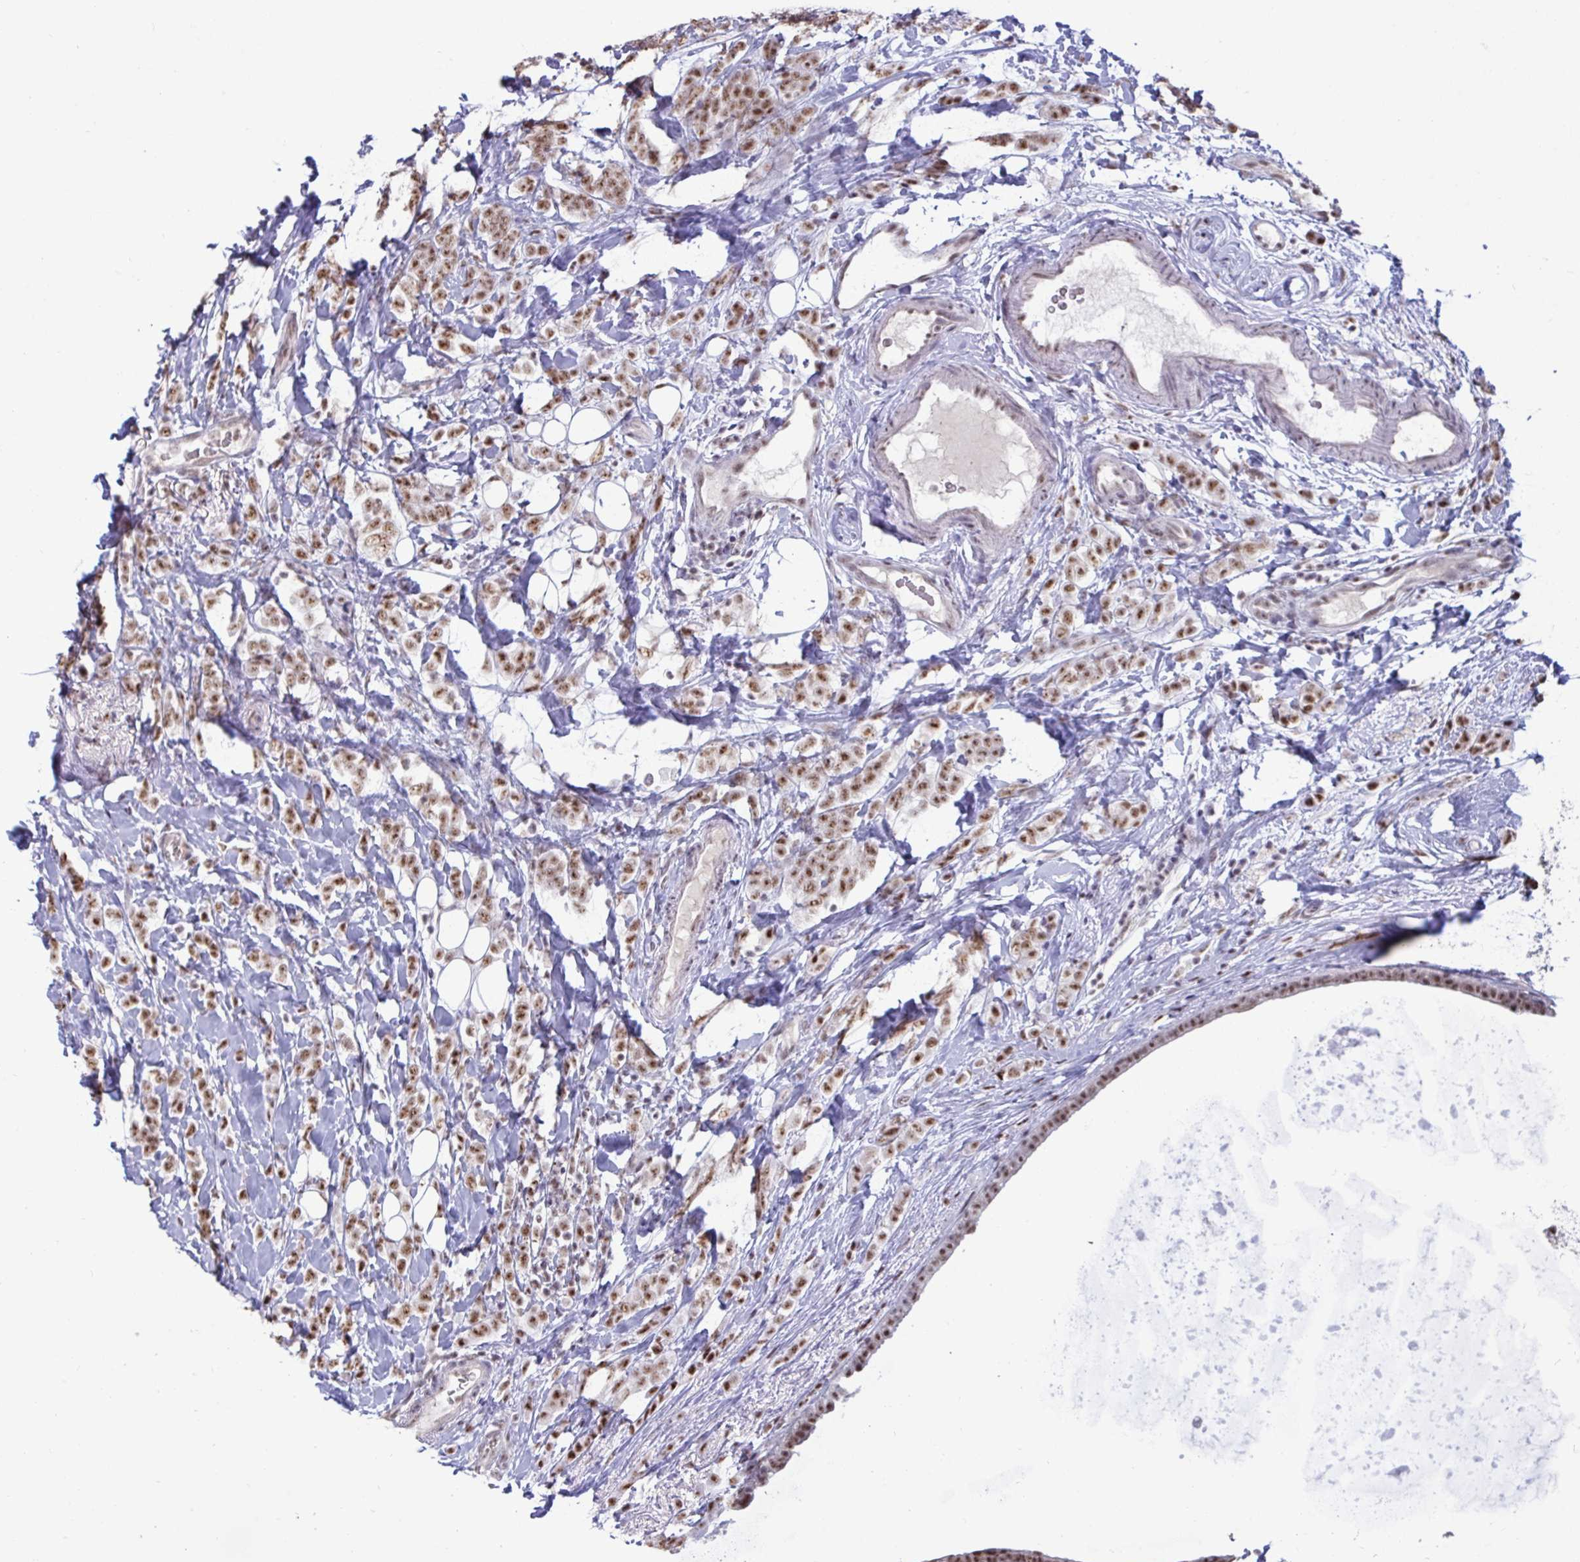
{"staining": {"intensity": "moderate", "quantity": ">75%", "location": "nuclear"}, "tissue": "breast cancer", "cell_type": "Tumor cells", "image_type": "cancer", "snomed": [{"axis": "morphology", "description": "Lobular carcinoma"}, {"axis": "topography", "description": "Breast"}], "caption": "IHC (DAB (3,3'-diaminobenzidine)) staining of breast cancer displays moderate nuclear protein positivity in approximately >75% of tumor cells.", "gene": "PUF60", "patient": {"sex": "female", "age": 49}}